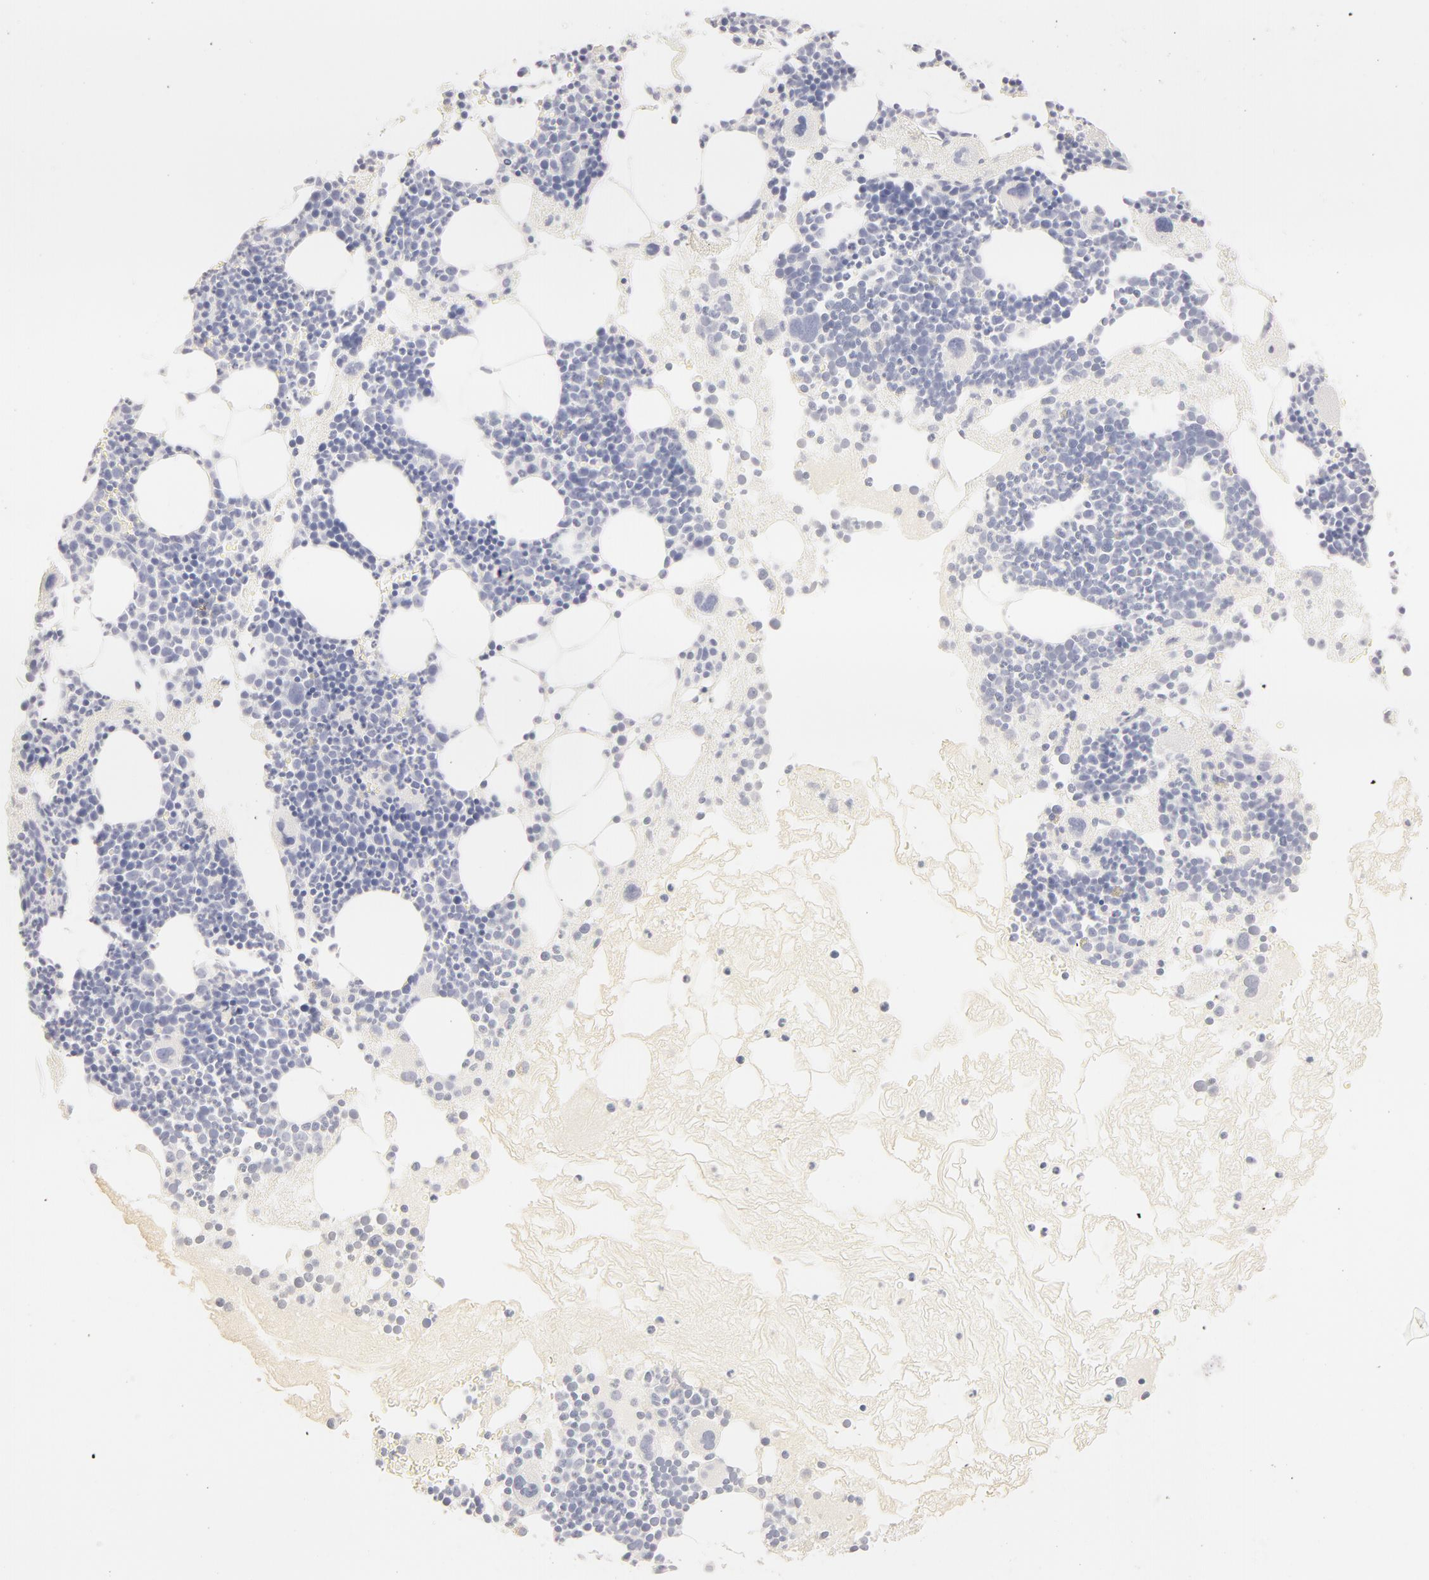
{"staining": {"intensity": "negative", "quantity": "none", "location": "none"}, "tissue": "bone marrow", "cell_type": "Hematopoietic cells", "image_type": "normal", "snomed": [{"axis": "morphology", "description": "Normal tissue, NOS"}, {"axis": "topography", "description": "Bone marrow"}], "caption": "A micrograph of bone marrow stained for a protein demonstrates no brown staining in hematopoietic cells. Nuclei are stained in blue.", "gene": "LGALS7B", "patient": {"sex": "male", "age": 75}}